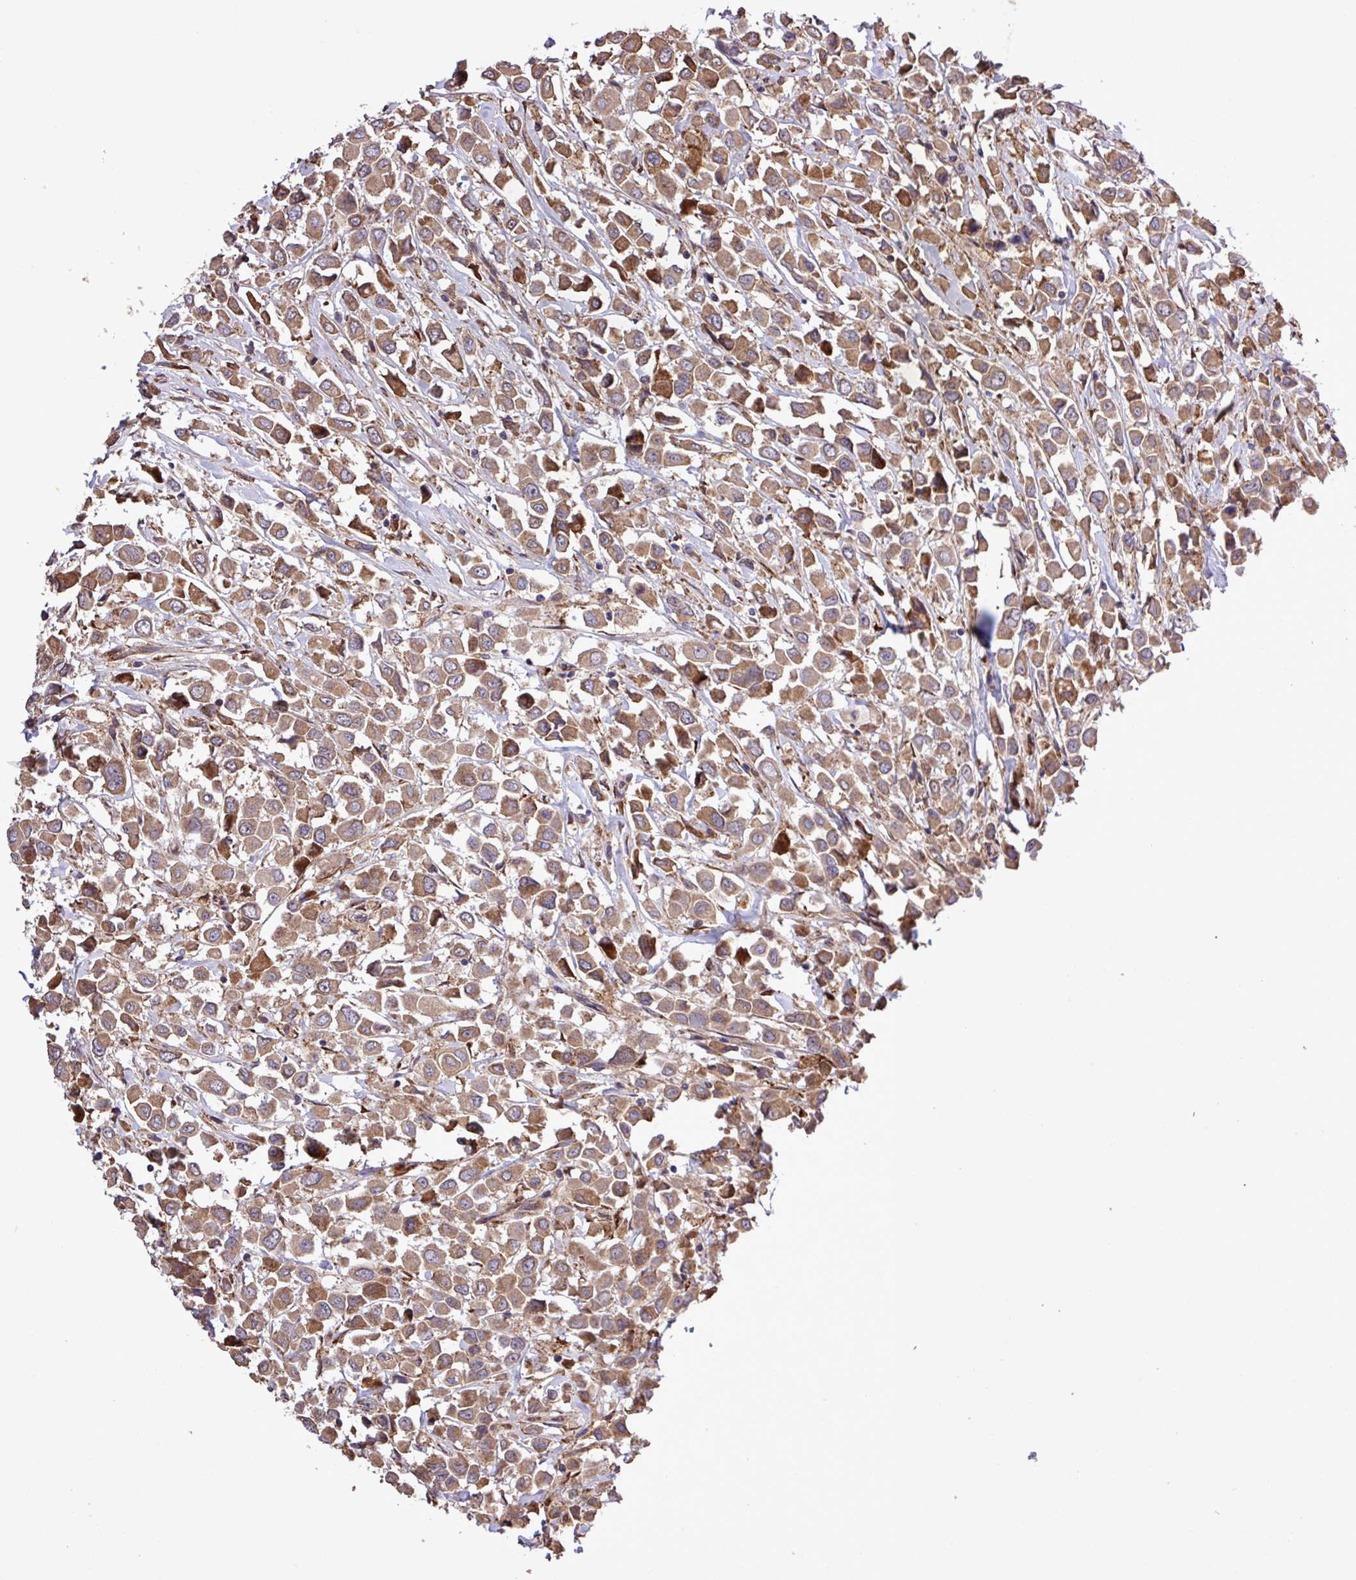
{"staining": {"intensity": "moderate", "quantity": ">75%", "location": "cytoplasmic/membranous"}, "tissue": "breast cancer", "cell_type": "Tumor cells", "image_type": "cancer", "snomed": [{"axis": "morphology", "description": "Duct carcinoma"}, {"axis": "topography", "description": "Breast"}], "caption": "Immunohistochemistry (IHC) micrograph of invasive ductal carcinoma (breast) stained for a protein (brown), which displays medium levels of moderate cytoplasmic/membranous expression in about >75% of tumor cells.", "gene": "MEGF6", "patient": {"sex": "female", "age": 61}}